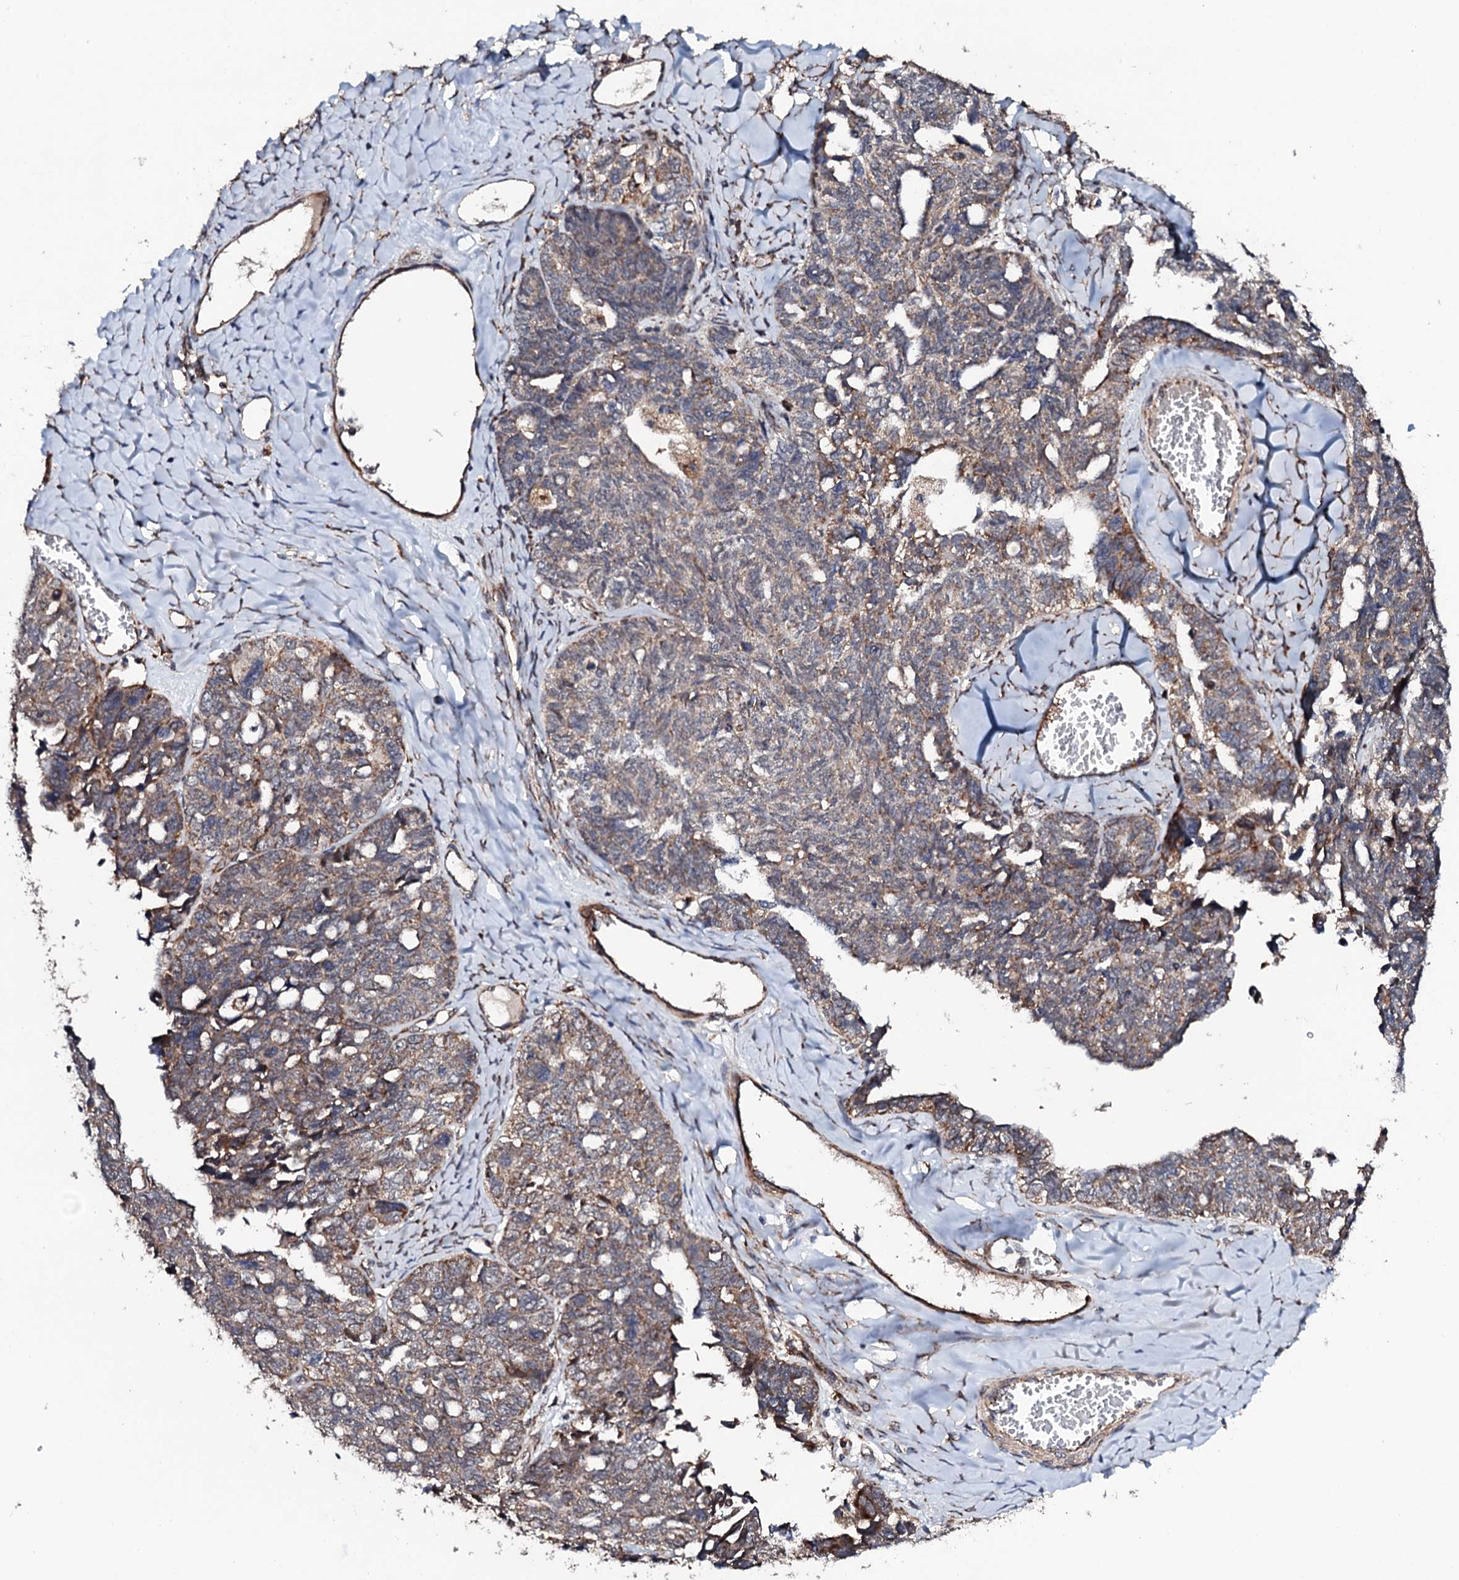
{"staining": {"intensity": "moderate", "quantity": "25%-75%", "location": "cytoplasmic/membranous"}, "tissue": "ovarian cancer", "cell_type": "Tumor cells", "image_type": "cancer", "snomed": [{"axis": "morphology", "description": "Cystadenocarcinoma, serous, NOS"}, {"axis": "topography", "description": "Ovary"}], "caption": "Ovarian cancer (serous cystadenocarcinoma) stained with DAB immunohistochemistry shows medium levels of moderate cytoplasmic/membranous positivity in approximately 25%-75% of tumor cells.", "gene": "MTIF3", "patient": {"sex": "female", "age": 79}}